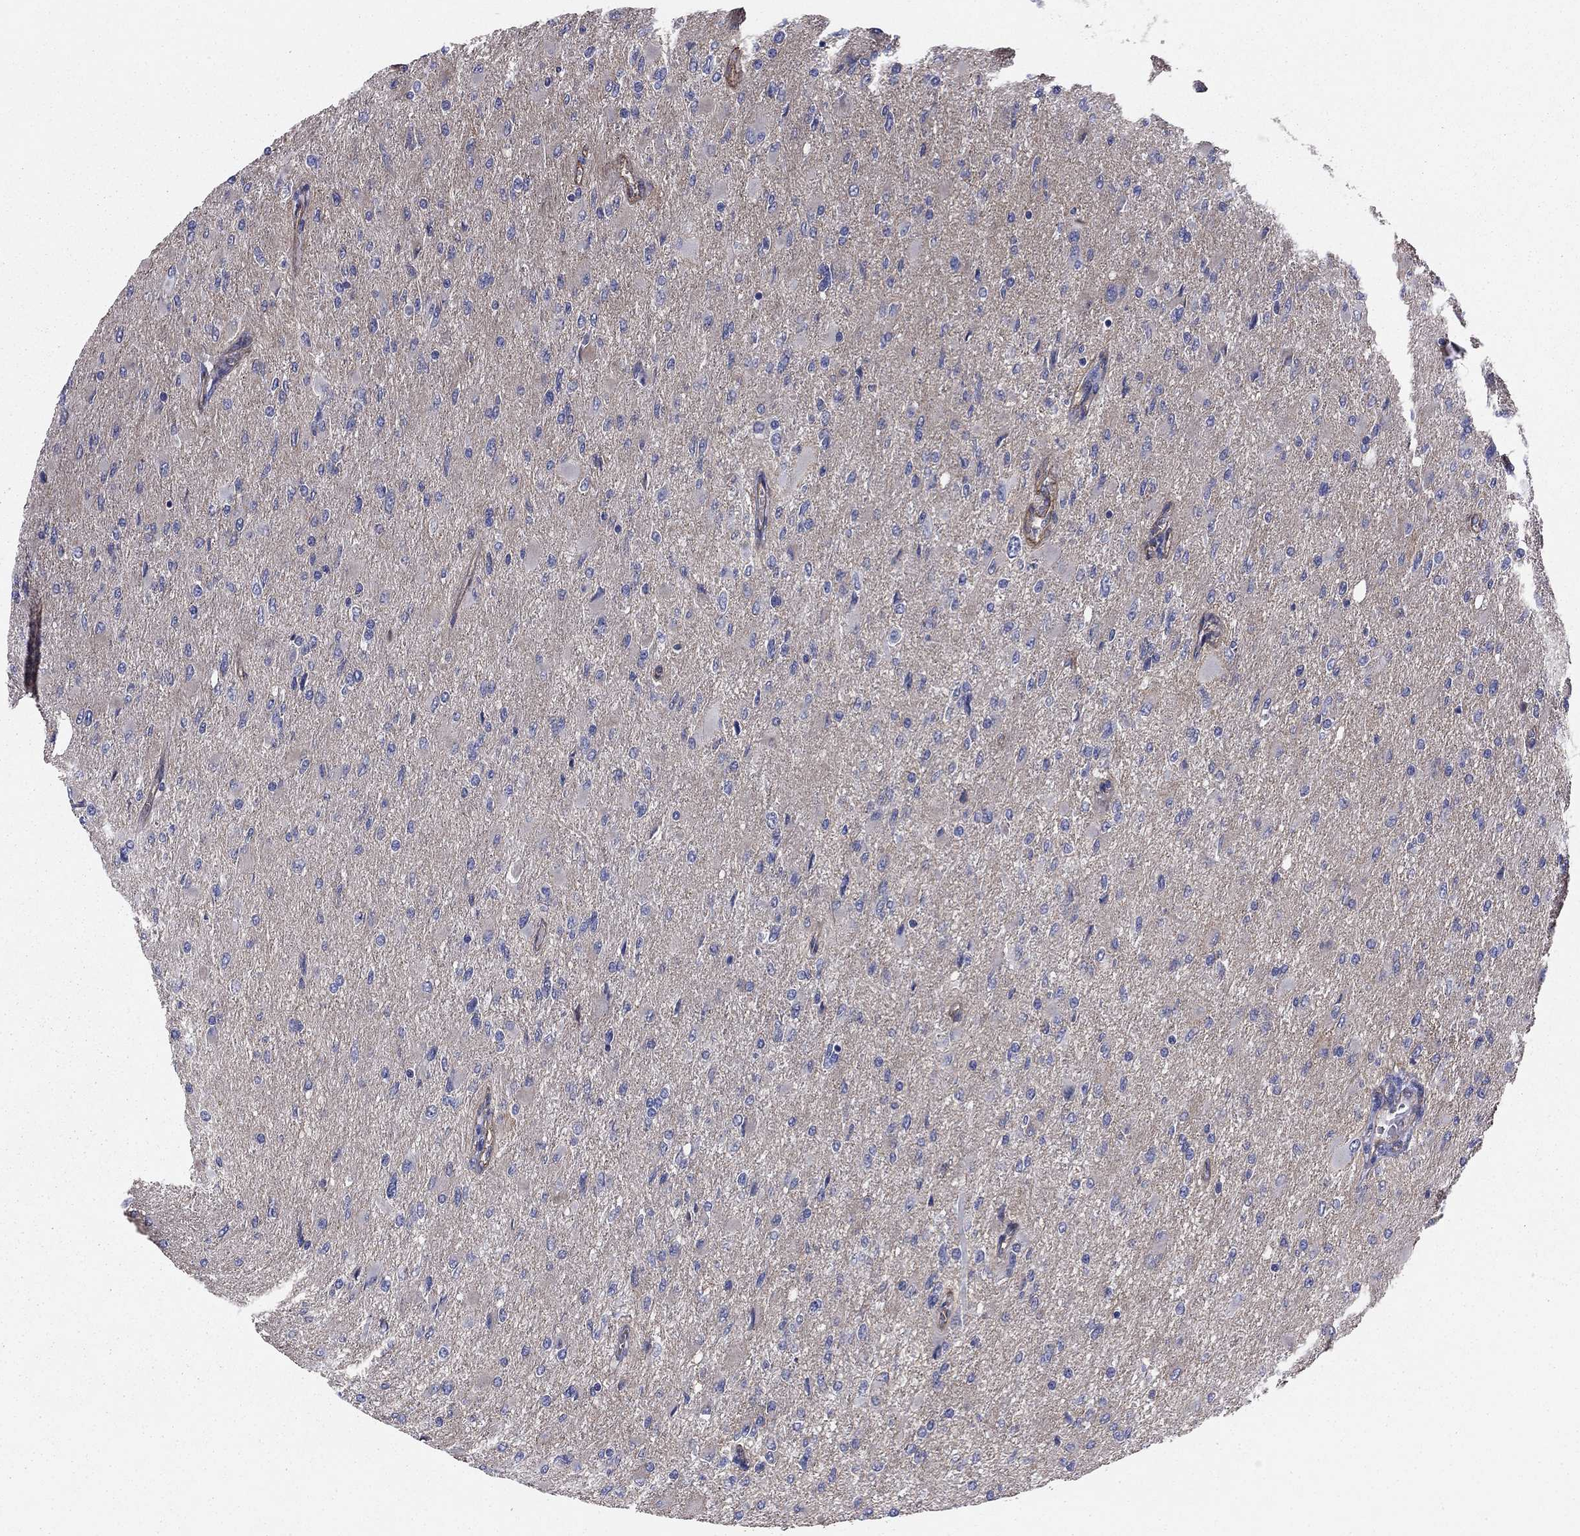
{"staining": {"intensity": "negative", "quantity": "none", "location": "none"}, "tissue": "glioma", "cell_type": "Tumor cells", "image_type": "cancer", "snomed": [{"axis": "morphology", "description": "Glioma, malignant, High grade"}, {"axis": "topography", "description": "Cerebral cortex"}], "caption": "The immunohistochemistry photomicrograph has no significant staining in tumor cells of malignant high-grade glioma tissue.", "gene": "TCHH", "patient": {"sex": "female", "age": 36}}